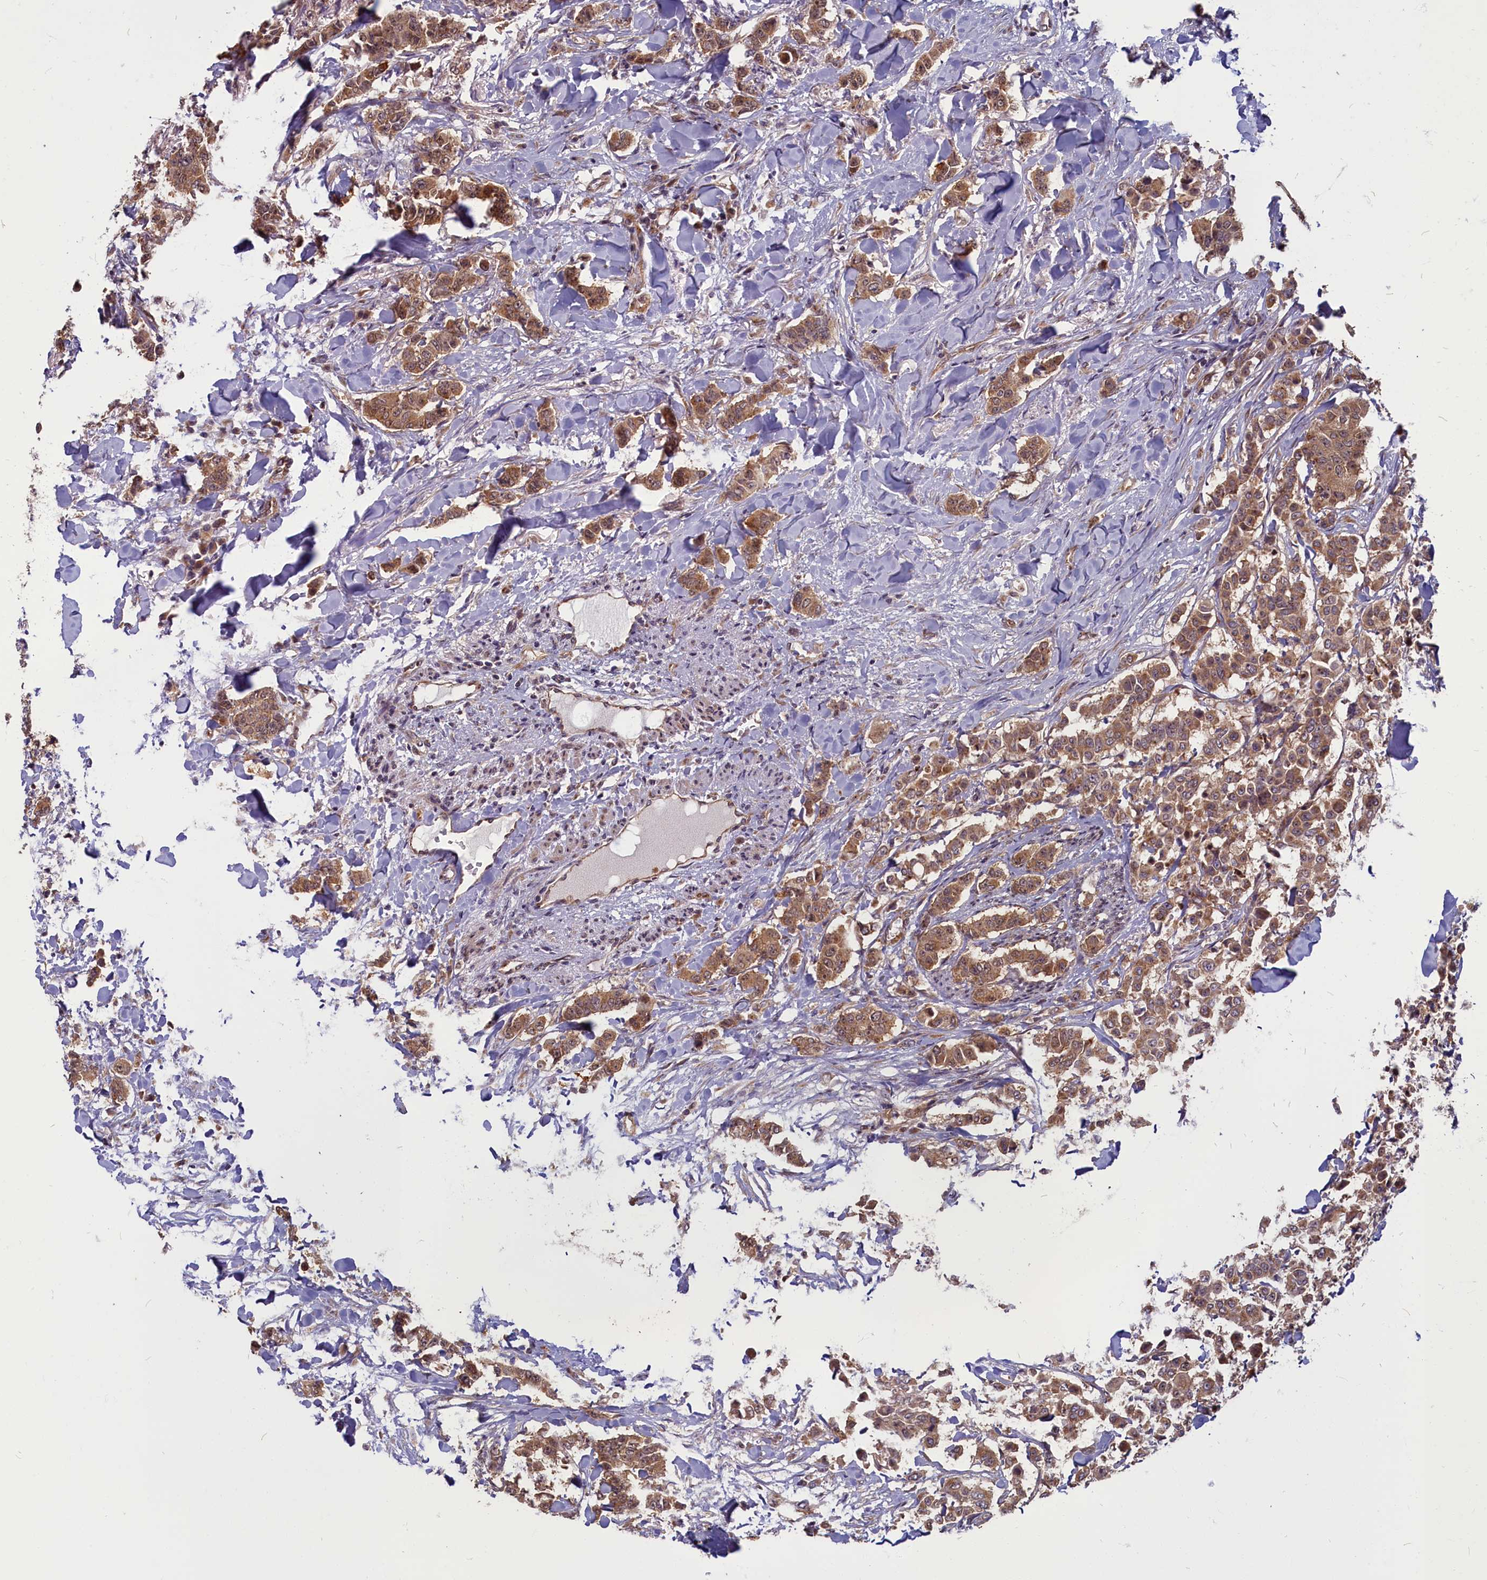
{"staining": {"intensity": "moderate", "quantity": ">75%", "location": "cytoplasmic/membranous"}, "tissue": "breast cancer", "cell_type": "Tumor cells", "image_type": "cancer", "snomed": [{"axis": "morphology", "description": "Duct carcinoma"}, {"axis": "topography", "description": "Breast"}], "caption": "Protein expression analysis of human breast intraductal carcinoma reveals moderate cytoplasmic/membranous staining in about >75% of tumor cells.", "gene": "MYCBP", "patient": {"sex": "female", "age": 40}}